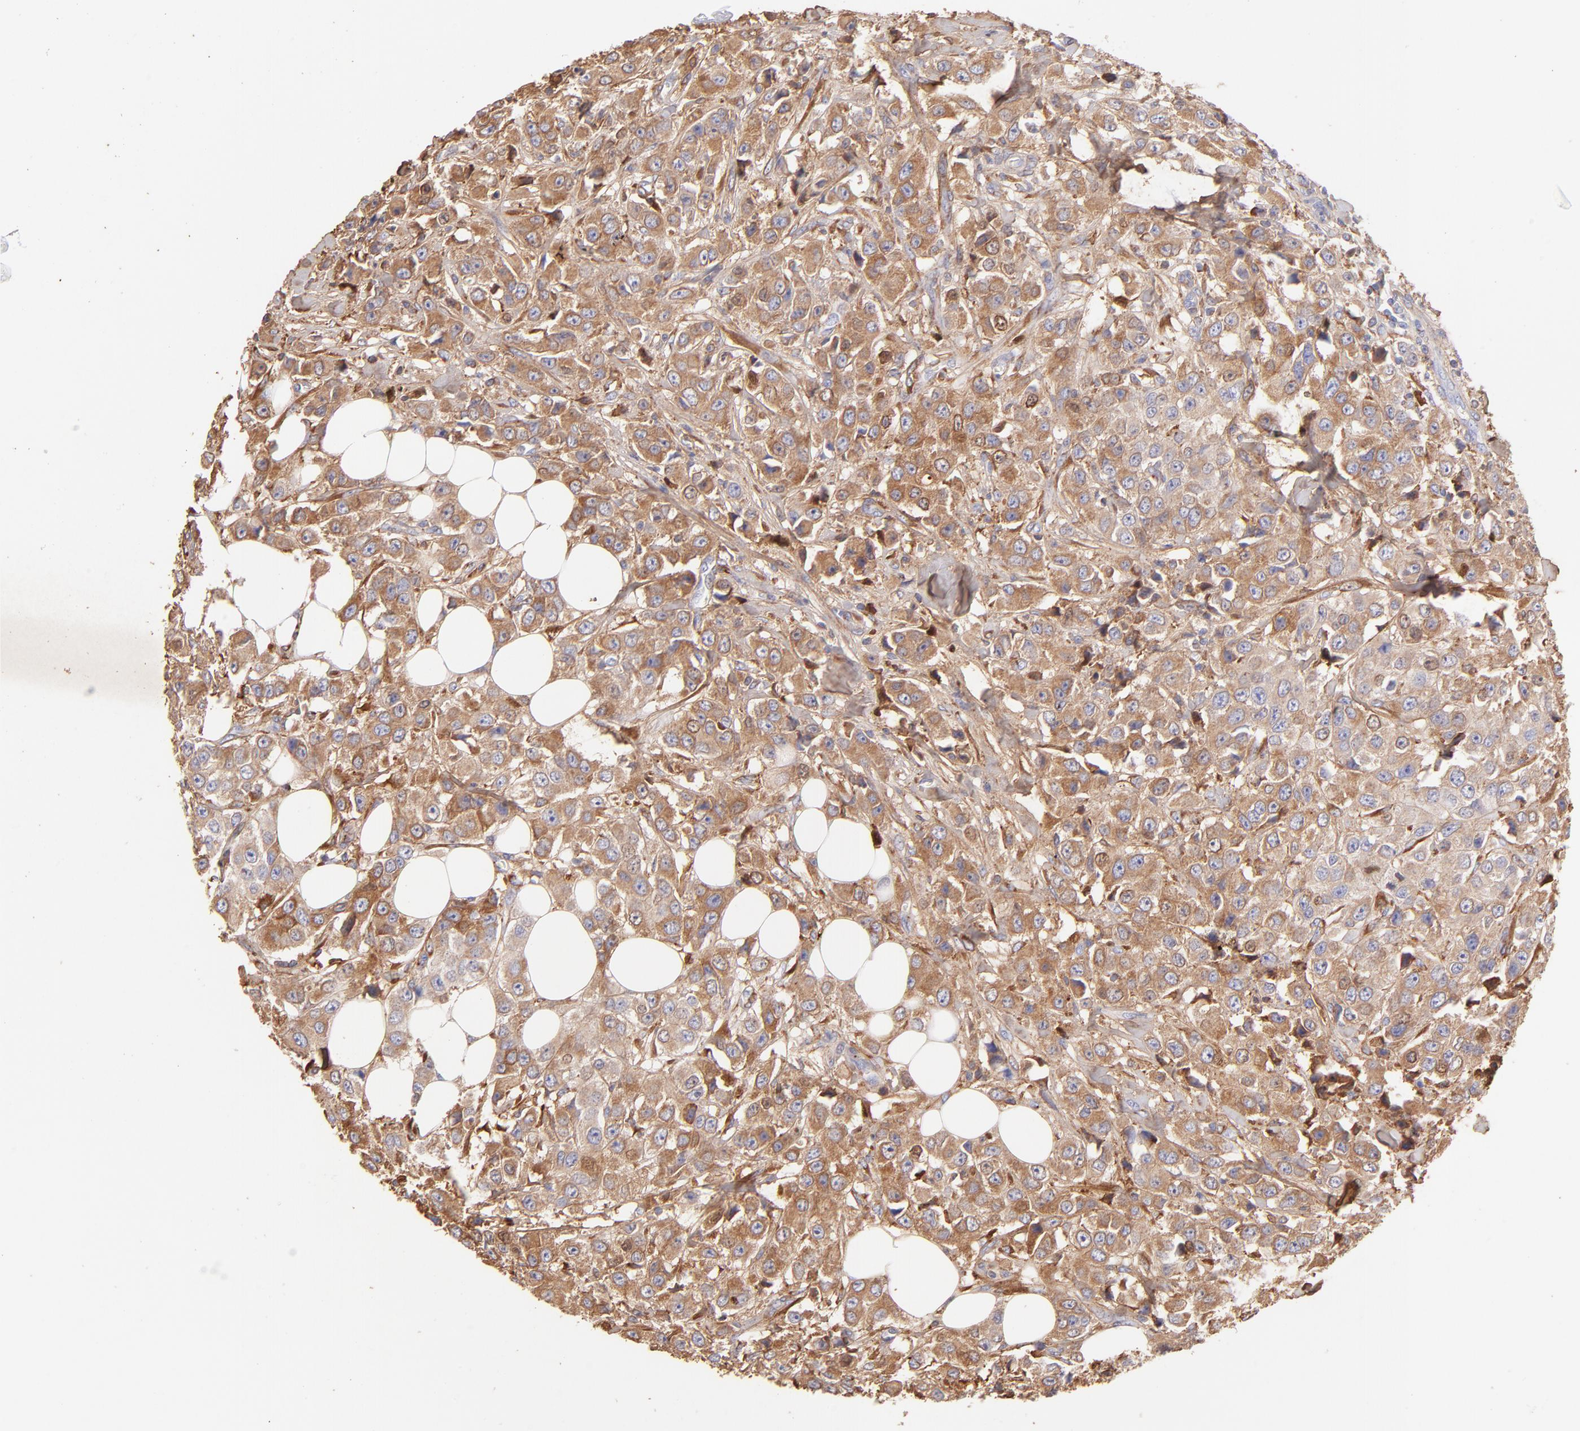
{"staining": {"intensity": "strong", "quantity": ">75%", "location": "cytoplasmic/membranous"}, "tissue": "breast cancer", "cell_type": "Tumor cells", "image_type": "cancer", "snomed": [{"axis": "morphology", "description": "Duct carcinoma"}, {"axis": "topography", "description": "Breast"}], "caption": "Brown immunohistochemical staining in human breast cancer (infiltrating ductal carcinoma) reveals strong cytoplasmic/membranous positivity in about >75% of tumor cells.", "gene": "BGN", "patient": {"sex": "female", "age": 58}}